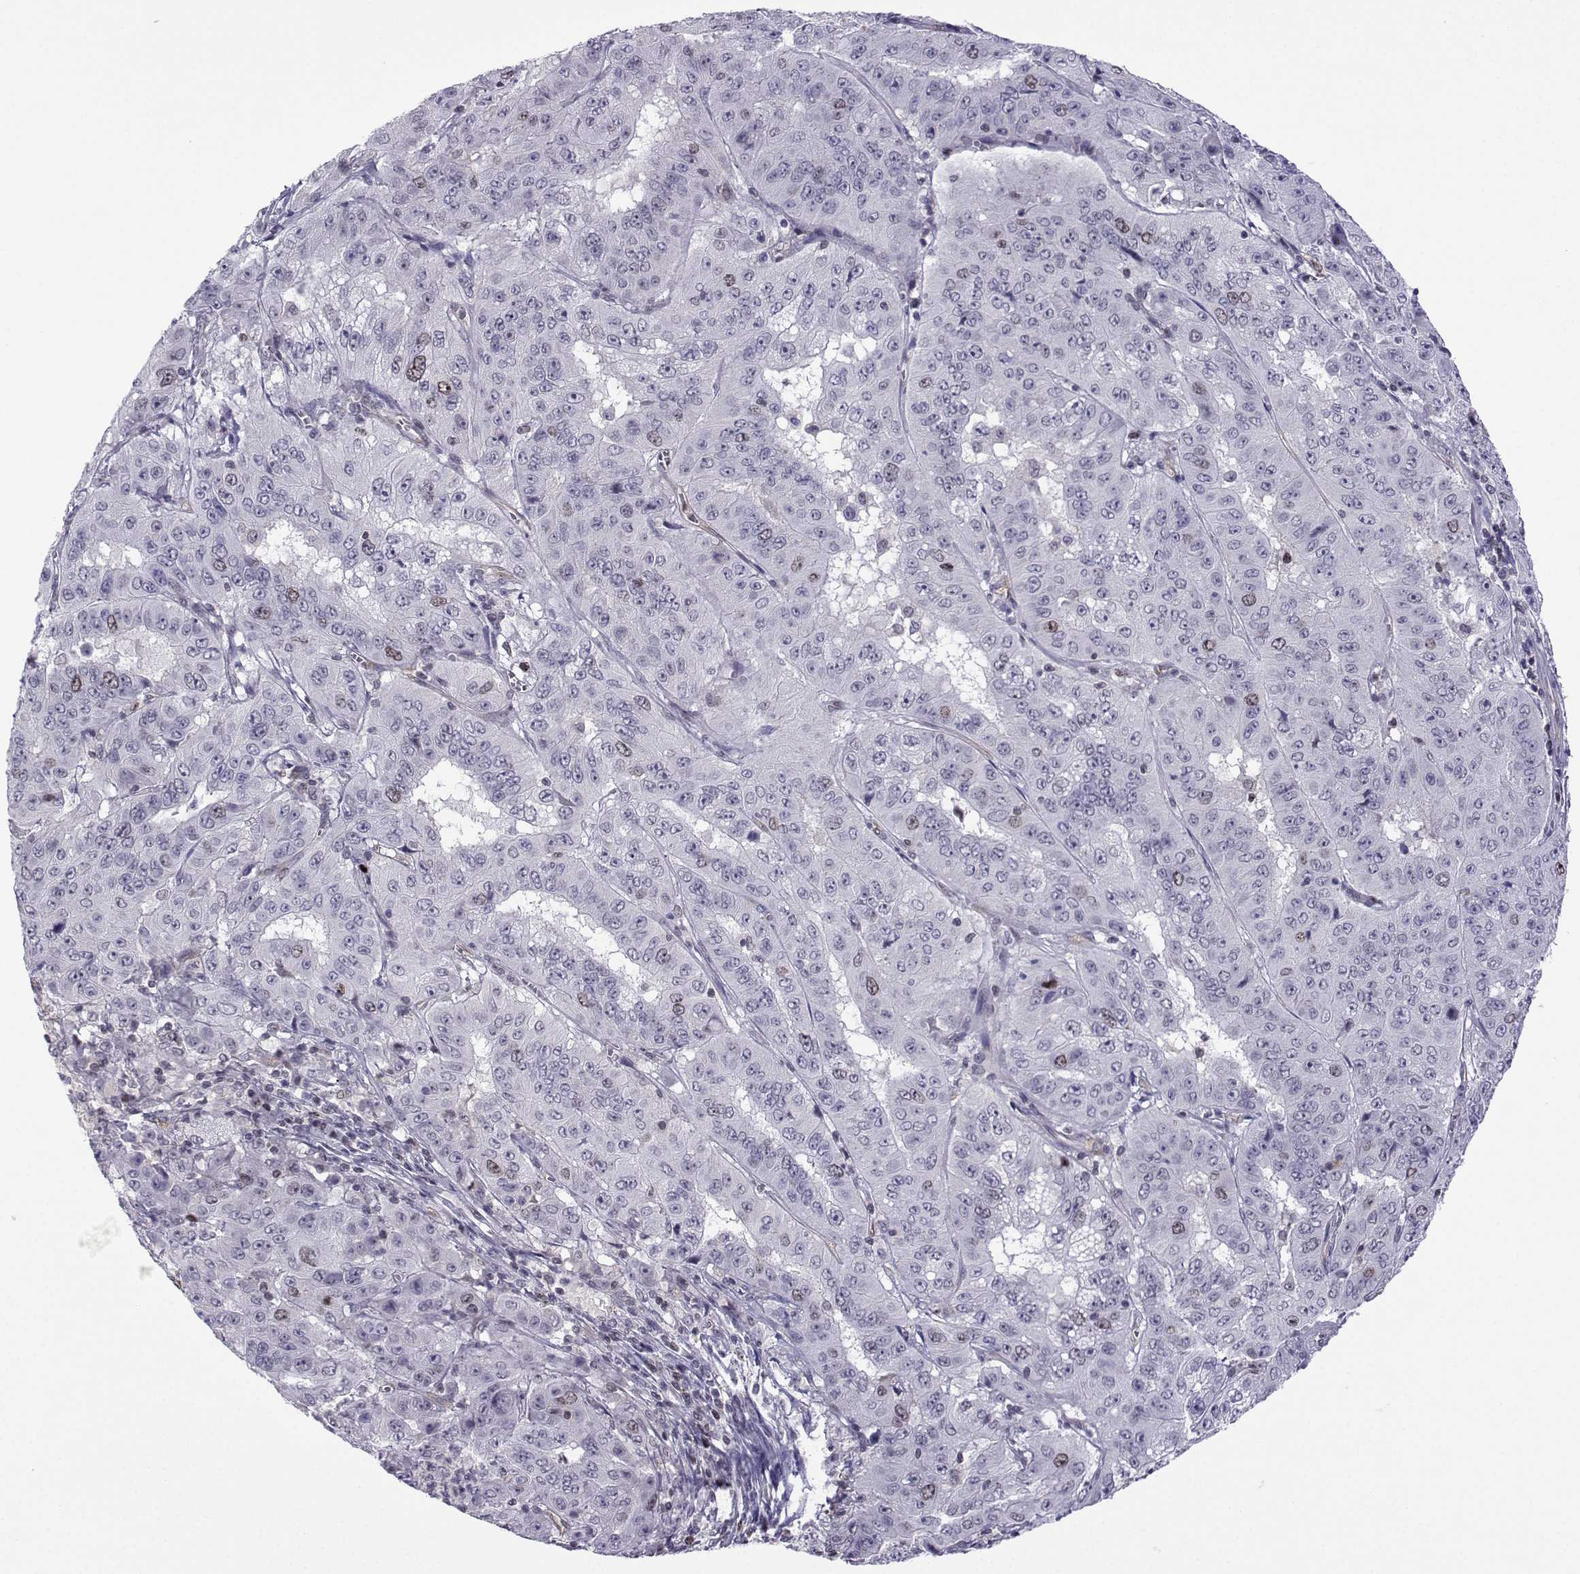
{"staining": {"intensity": "moderate", "quantity": "<25%", "location": "cytoplasmic/membranous,nuclear"}, "tissue": "pancreatic cancer", "cell_type": "Tumor cells", "image_type": "cancer", "snomed": [{"axis": "morphology", "description": "Adenocarcinoma, NOS"}, {"axis": "topography", "description": "Pancreas"}], "caption": "Pancreatic adenocarcinoma stained with a protein marker displays moderate staining in tumor cells.", "gene": "INCENP", "patient": {"sex": "male", "age": 63}}